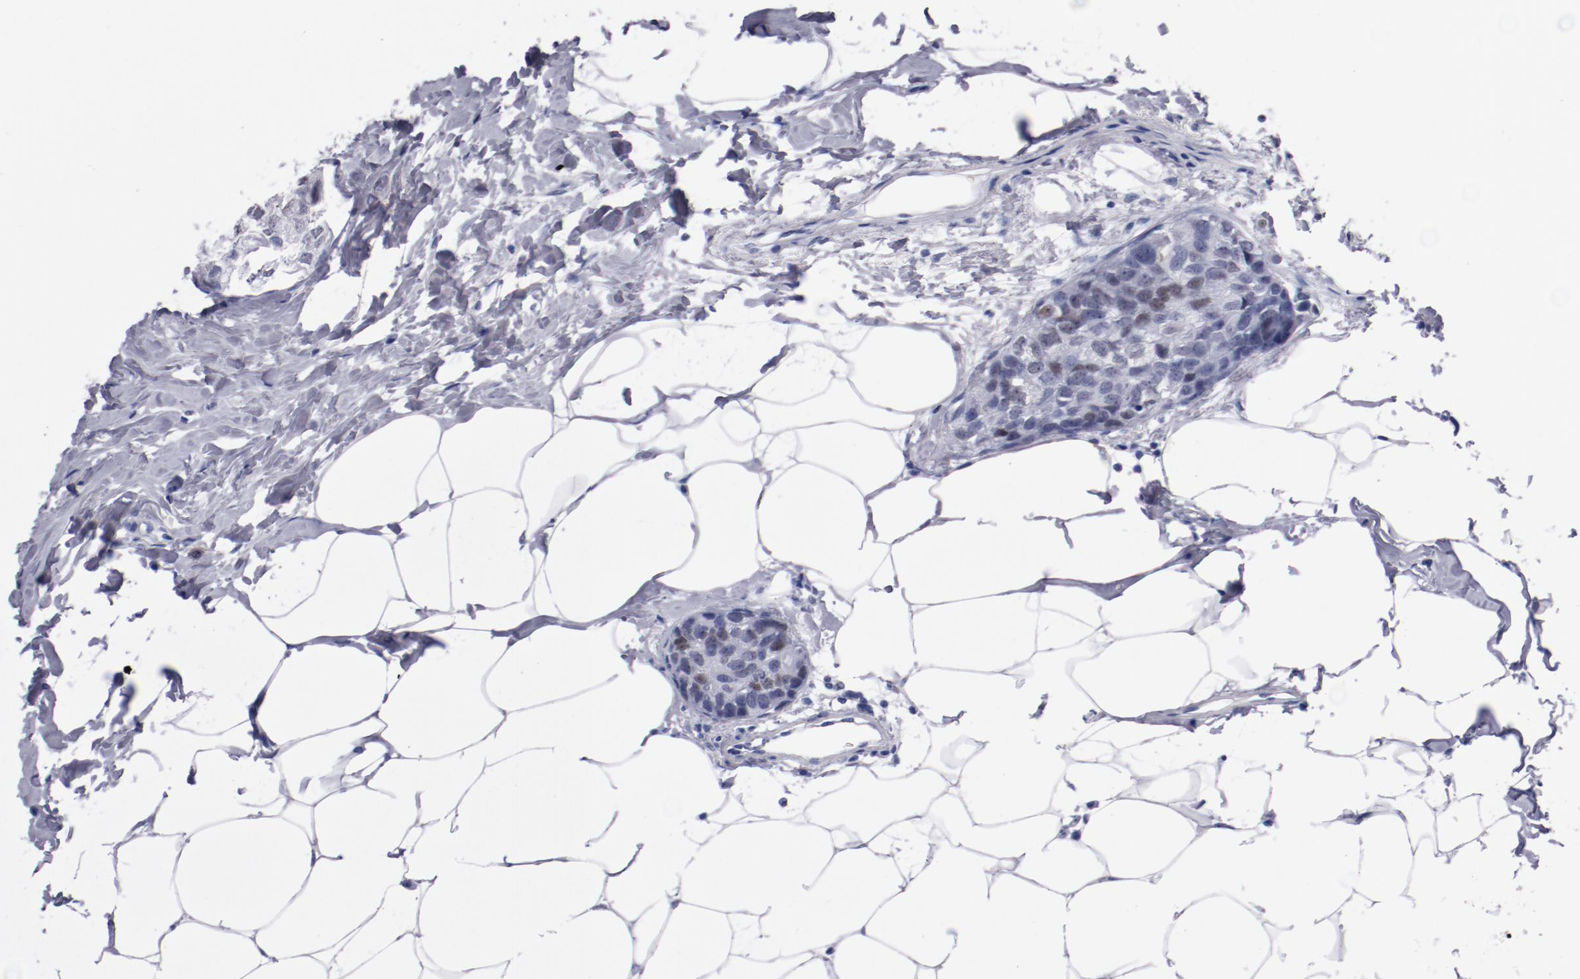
{"staining": {"intensity": "weak", "quantity": "<25%", "location": "nuclear"}, "tissue": "breast cancer", "cell_type": "Tumor cells", "image_type": "cancer", "snomed": [{"axis": "morphology", "description": "Normal tissue, NOS"}, {"axis": "morphology", "description": "Duct carcinoma"}, {"axis": "topography", "description": "Breast"}], "caption": "Immunohistochemistry image of neoplastic tissue: breast cancer stained with DAB (3,3'-diaminobenzidine) demonstrates no significant protein positivity in tumor cells. (DAB IHC, high magnification).", "gene": "HNF1B", "patient": {"sex": "female", "age": 50}}